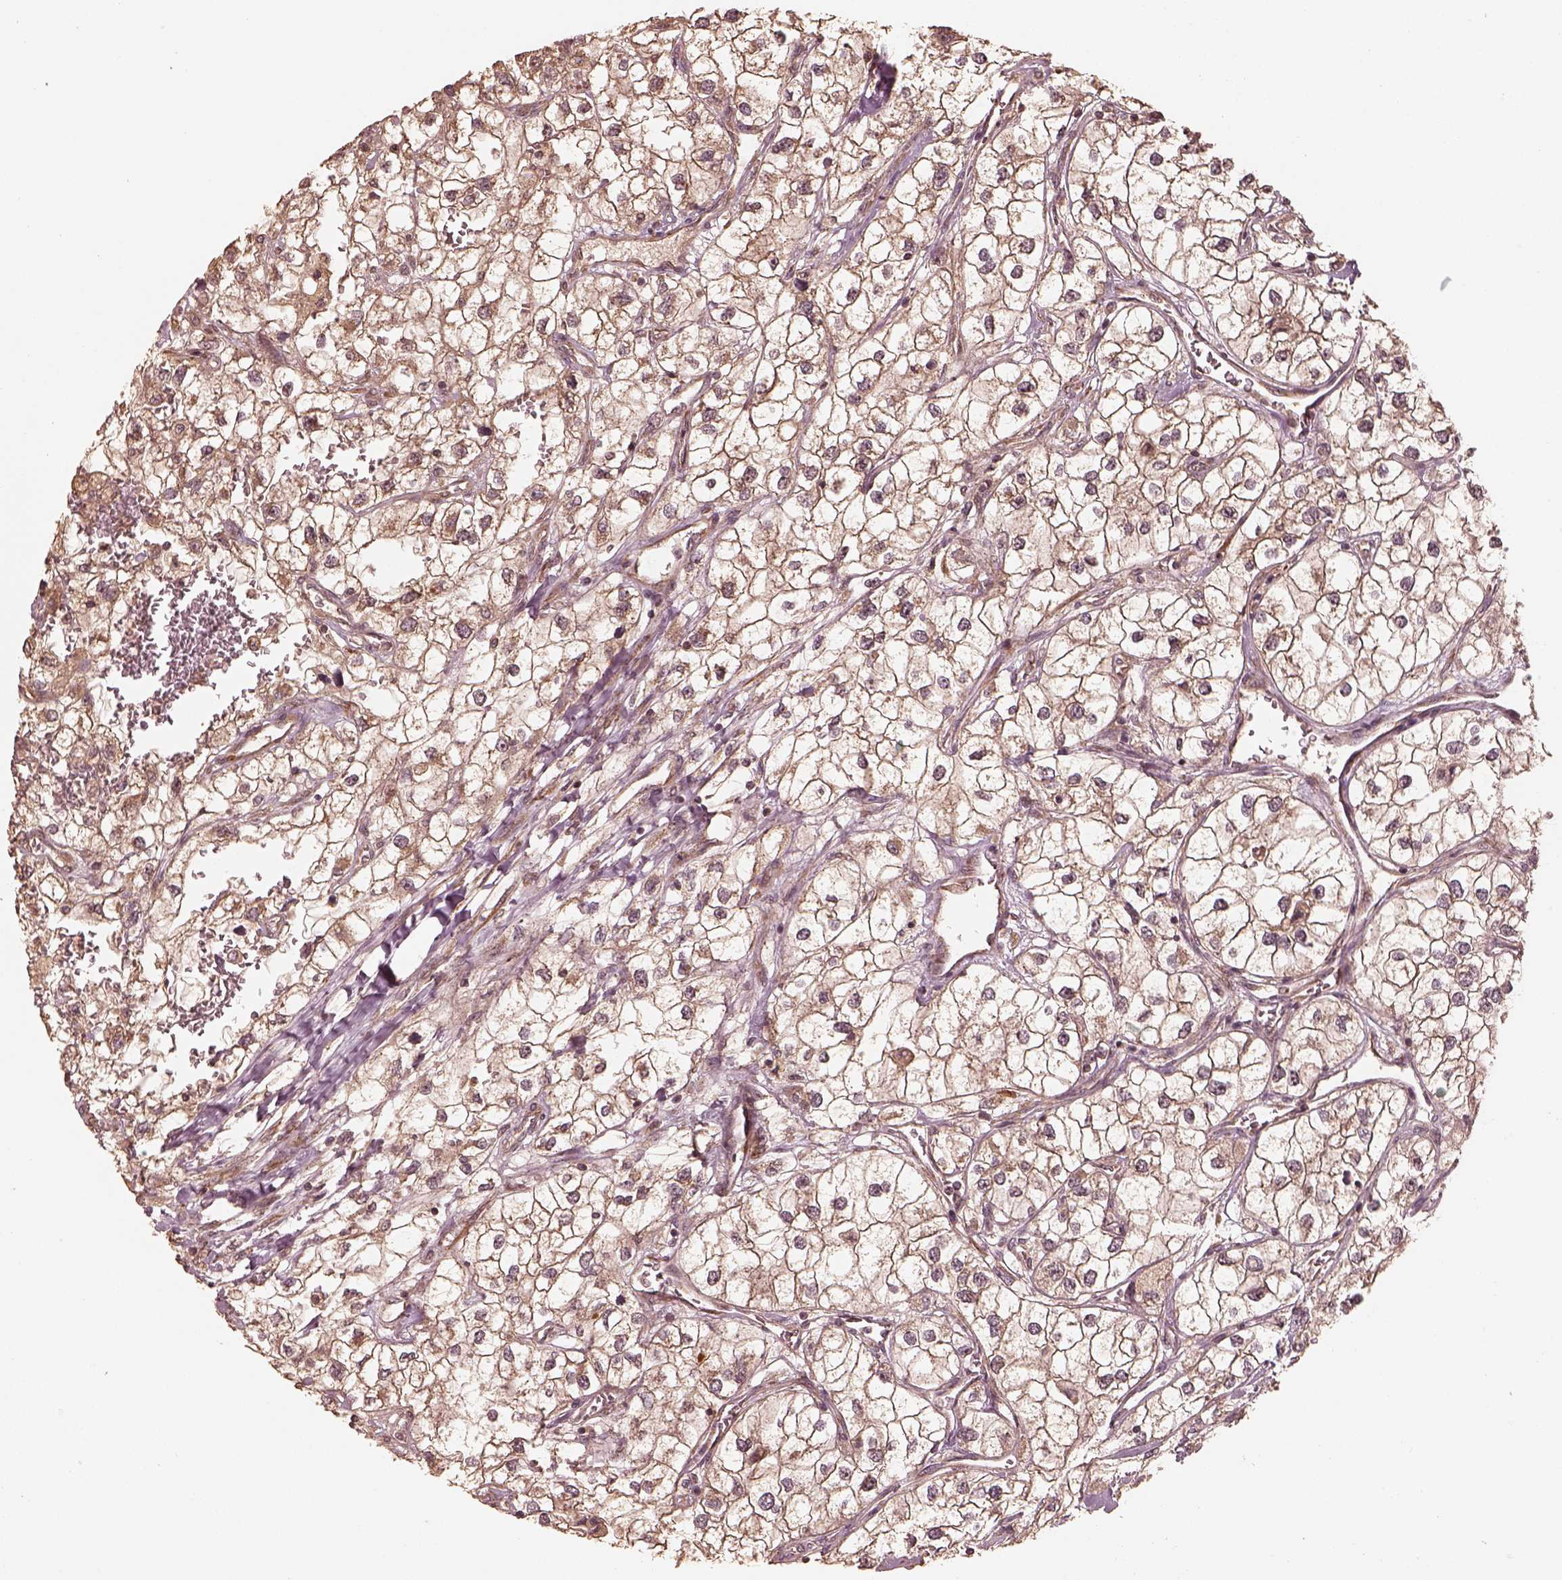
{"staining": {"intensity": "moderate", "quantity": ">75%", "location": "cytoplasmic/membranous"}, "tissue": "renal cancer", "cell_type": "Tumor cells", "image_type": "cancer", "snomed": [{"axis": "morphology", "description": "Adenocarcinoma, NOS"}, {"axis": "topography", "description": "Kidney"}], "caption": "Human renal cancer (adenocarcinoma) stained for a protein (brown) shows moderate cytoplasmic/membranous positive staining in about >75% of tumor cells.", "gene": "DNAJC25", "patient": {"sex": "male", "age": 59}}